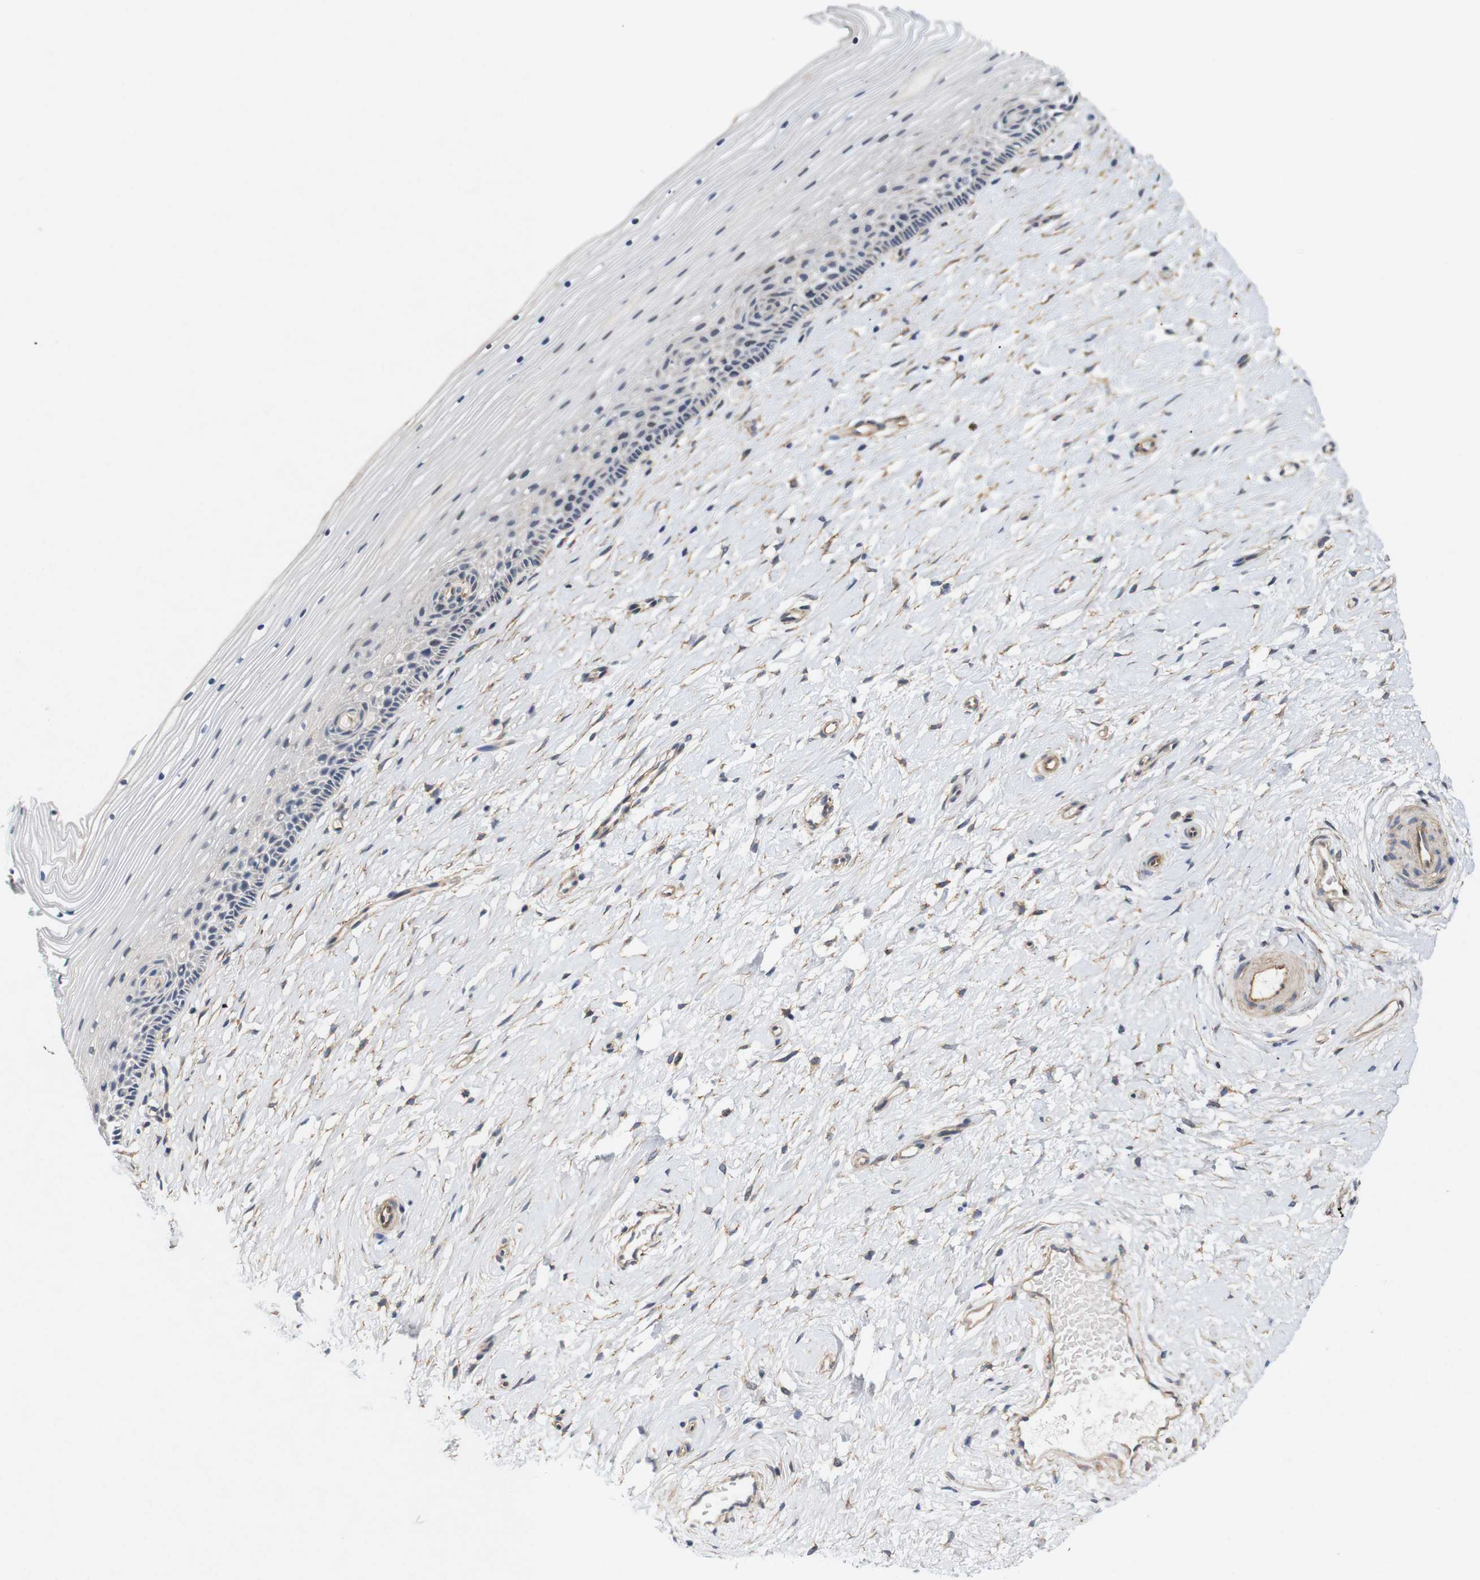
{"staining": {"intensity": "moderate", "quantity": ">75%", "location": "cytoplasmic/membranous"}, "tissue": "cervix", "cell_type": "Glandular cells", "image_type": "normal", "snomed": [{"axis": "morphology", "description": "Normal tissue, NOS"}, {"axis": "topography", "description": "Cervix"}], "caption": "This is an image of immunohistochemistry staining of unremarkable cervix, which shows moderate positivity in the cytoplasmic/membranous of glandular cells.", "gene": "CYB561", "patient": {"sex": "female", "age": 39}}